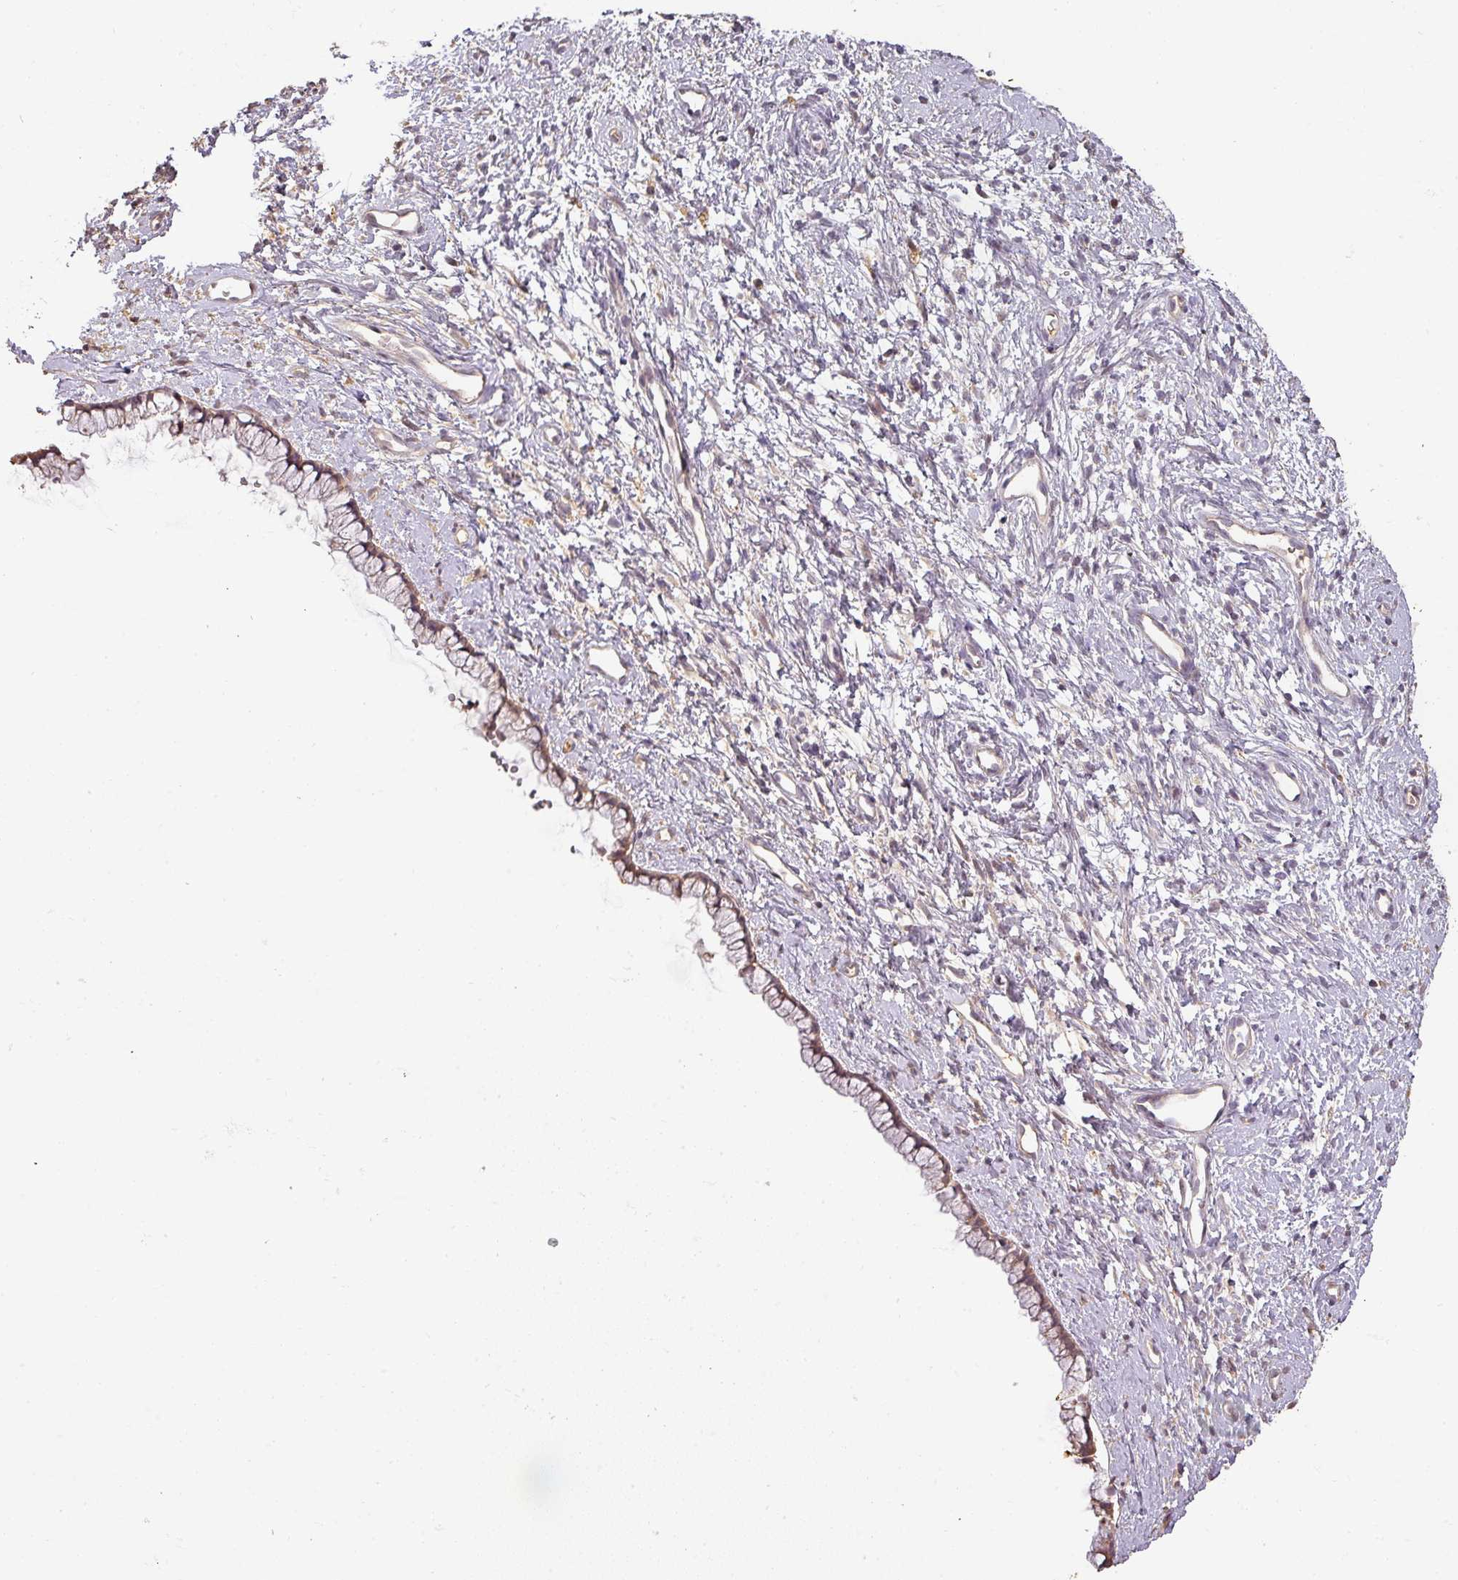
{"staining": {"intensity": "moderate", "quantity": "25%-75%", "location": "cytoplasmic/membranous"}, "tissue": "cervix", "cell_type": "Glandular cells", "image_type": "normal", "snomed": [{"axis": "morphology", "description": "Normal tissue, NOS"}, {"axis": "topography", "description": "Cervix"}], "caption": "Immunohistochemistry photomicrograph of unremarkable cervix stained for a protein (brown), which displays medium levels of moderate cytoplasmic/membranous expression in about 25%-75% of glandular cells.", "gene": "BPIFB3", "patient": {"sex": "female", "age": 57}}